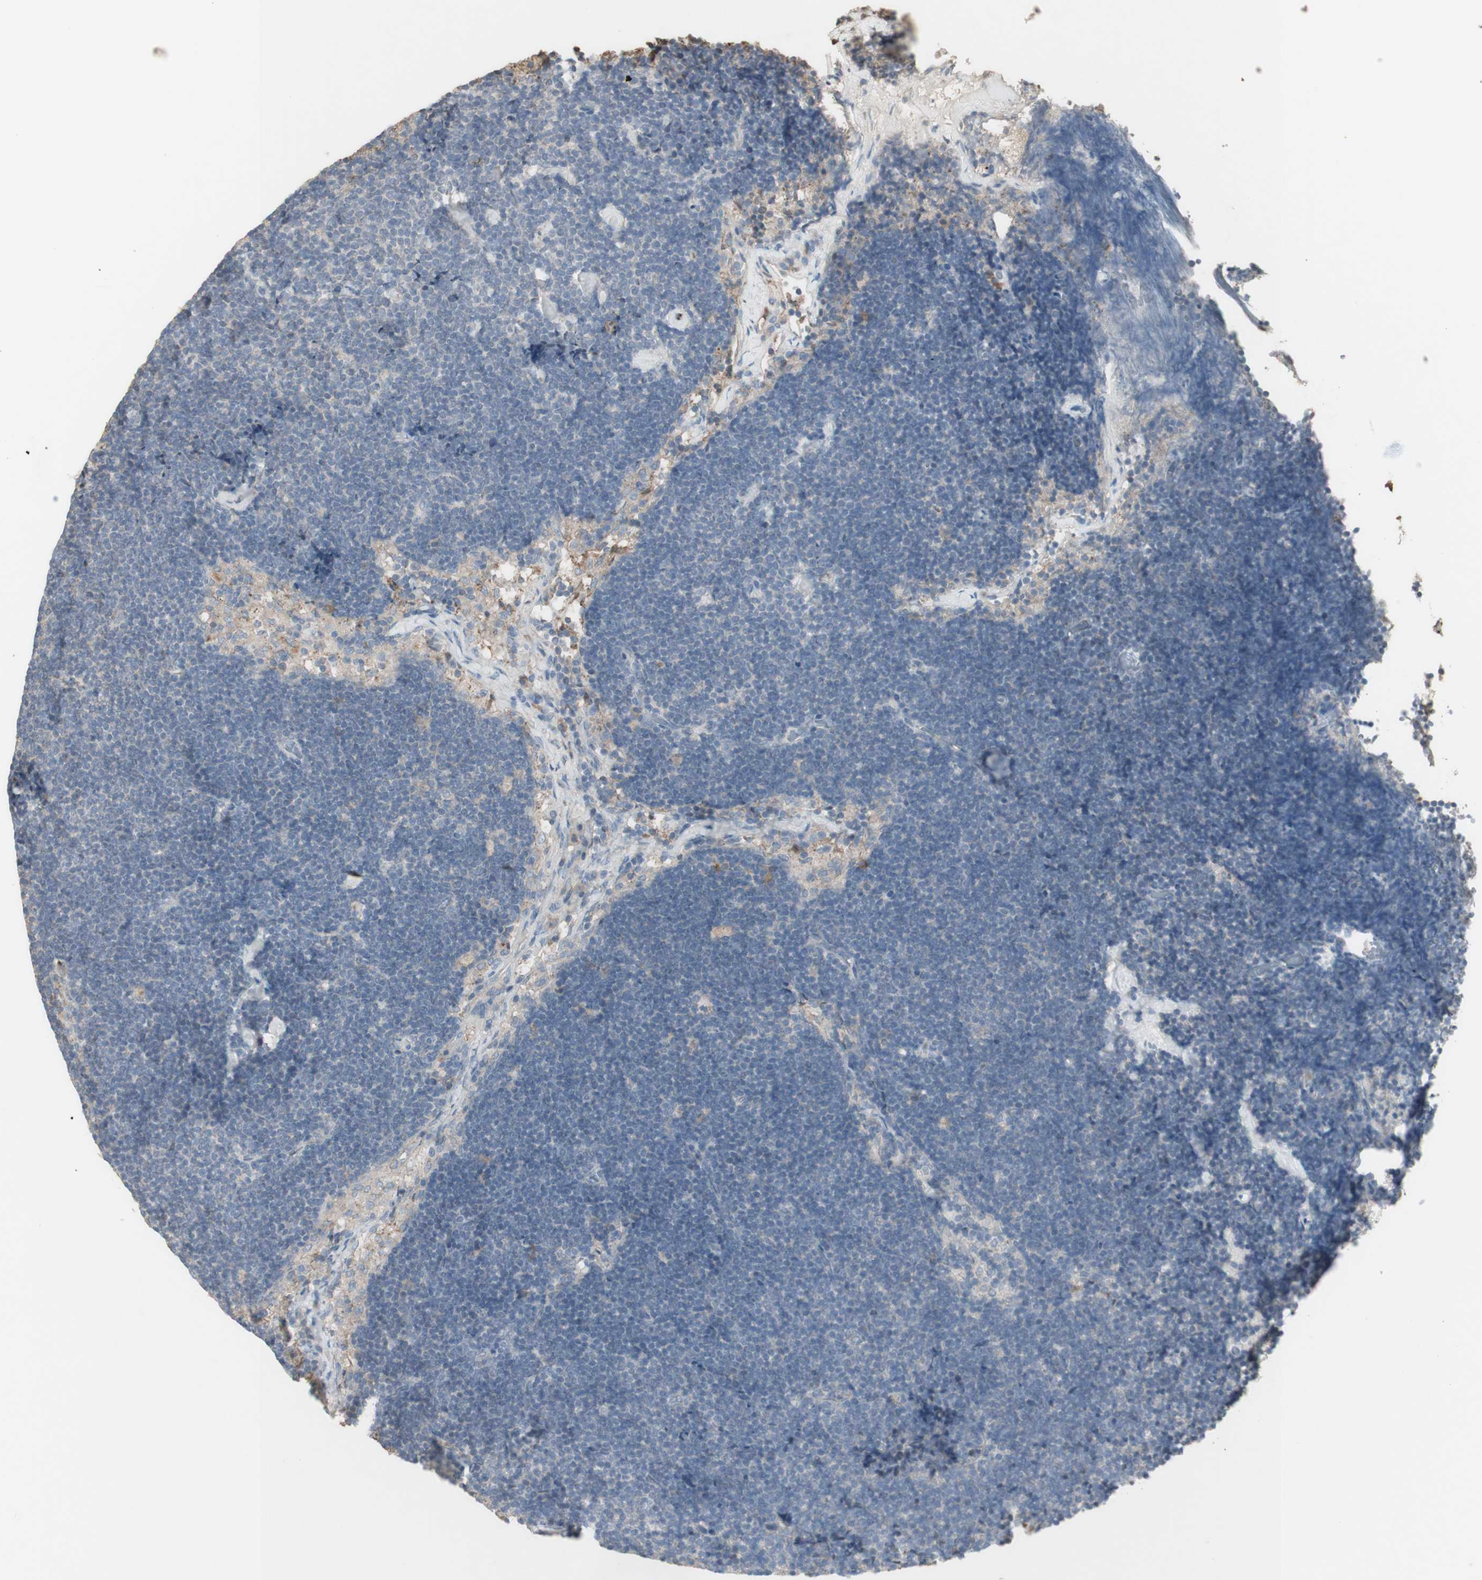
{"staining": {"intensity": "negative", "quantity": "none", "location": "none"}, "tissue": "lymph node", "cell_type": "Germinal center cells", "image_type": "normal", "snomed": [{"axis": "morphology", "description": "Normal tissue, NOS"}, {"axis": "topography", "description": "Lymph node"}], "caption": "There is no significant positivity in germinal center cells of lymph node.", "gene": "IFNG", "patient": {"sex": "male", "age": 63}}